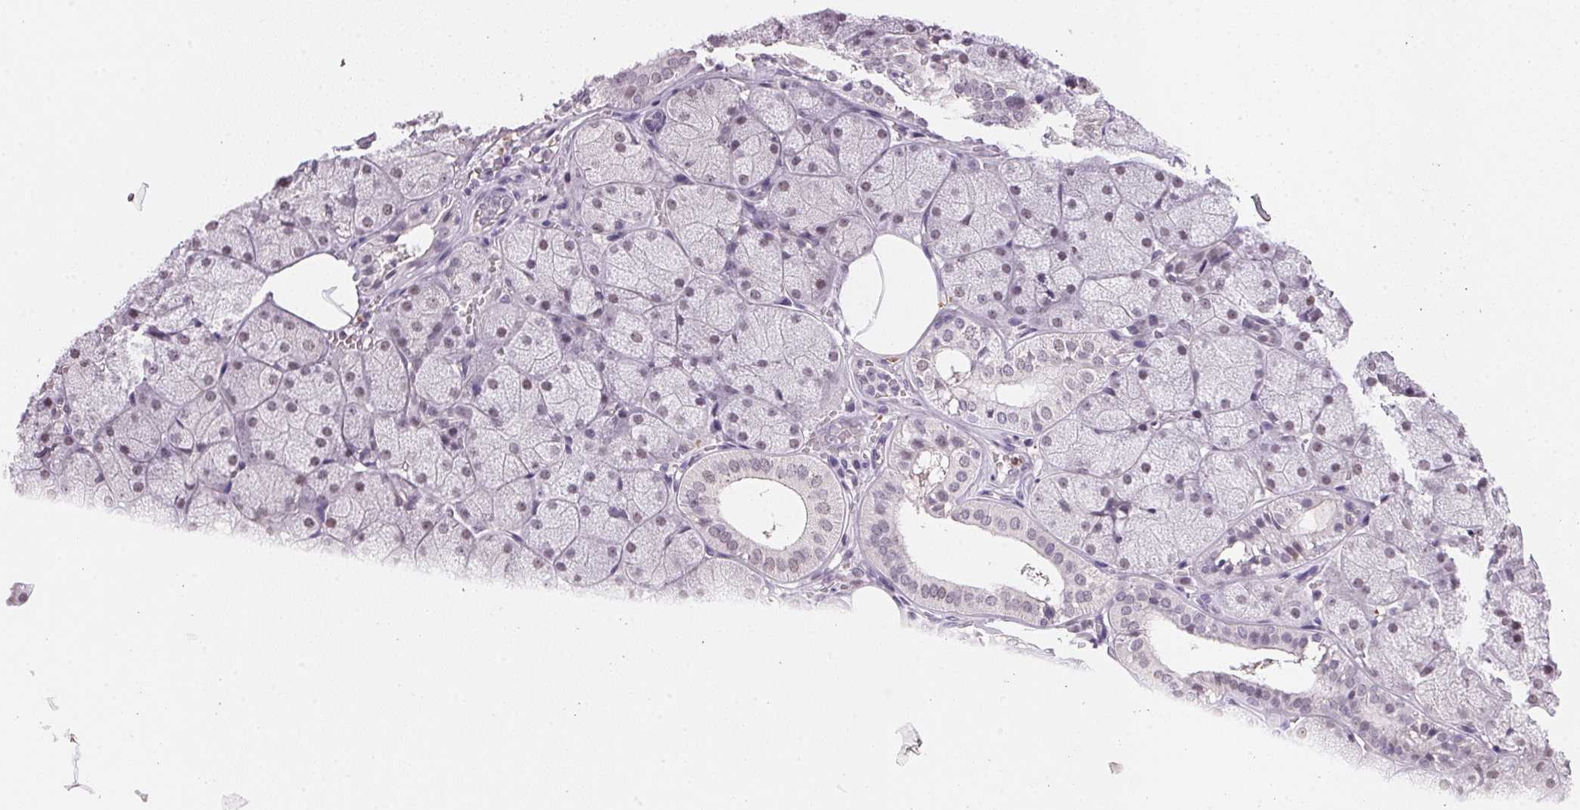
{"staining": {"intensity": "moderate", "quantity": "<25%", "location": "nuclear"}, "tissue": "salivary gland", "cell_type": "Glandular cells", "image_type": "normal", "snomed": [{"axis": "morphology", "description": "Normal tissue, NOS"}, {"axis": "topography", "description": "Salivary gland"}, {"axis": "topography", "description": "Peripheral nerve tissue"}], "caption": "A photomicrograph showing moderate nuclear expression in approximately <25% of glandular cells in normal salivary gland, as visualized by brown immunohistochemical staining.", "gene": "FNDC4", "patient": {"sex": "male", "age": 38}}